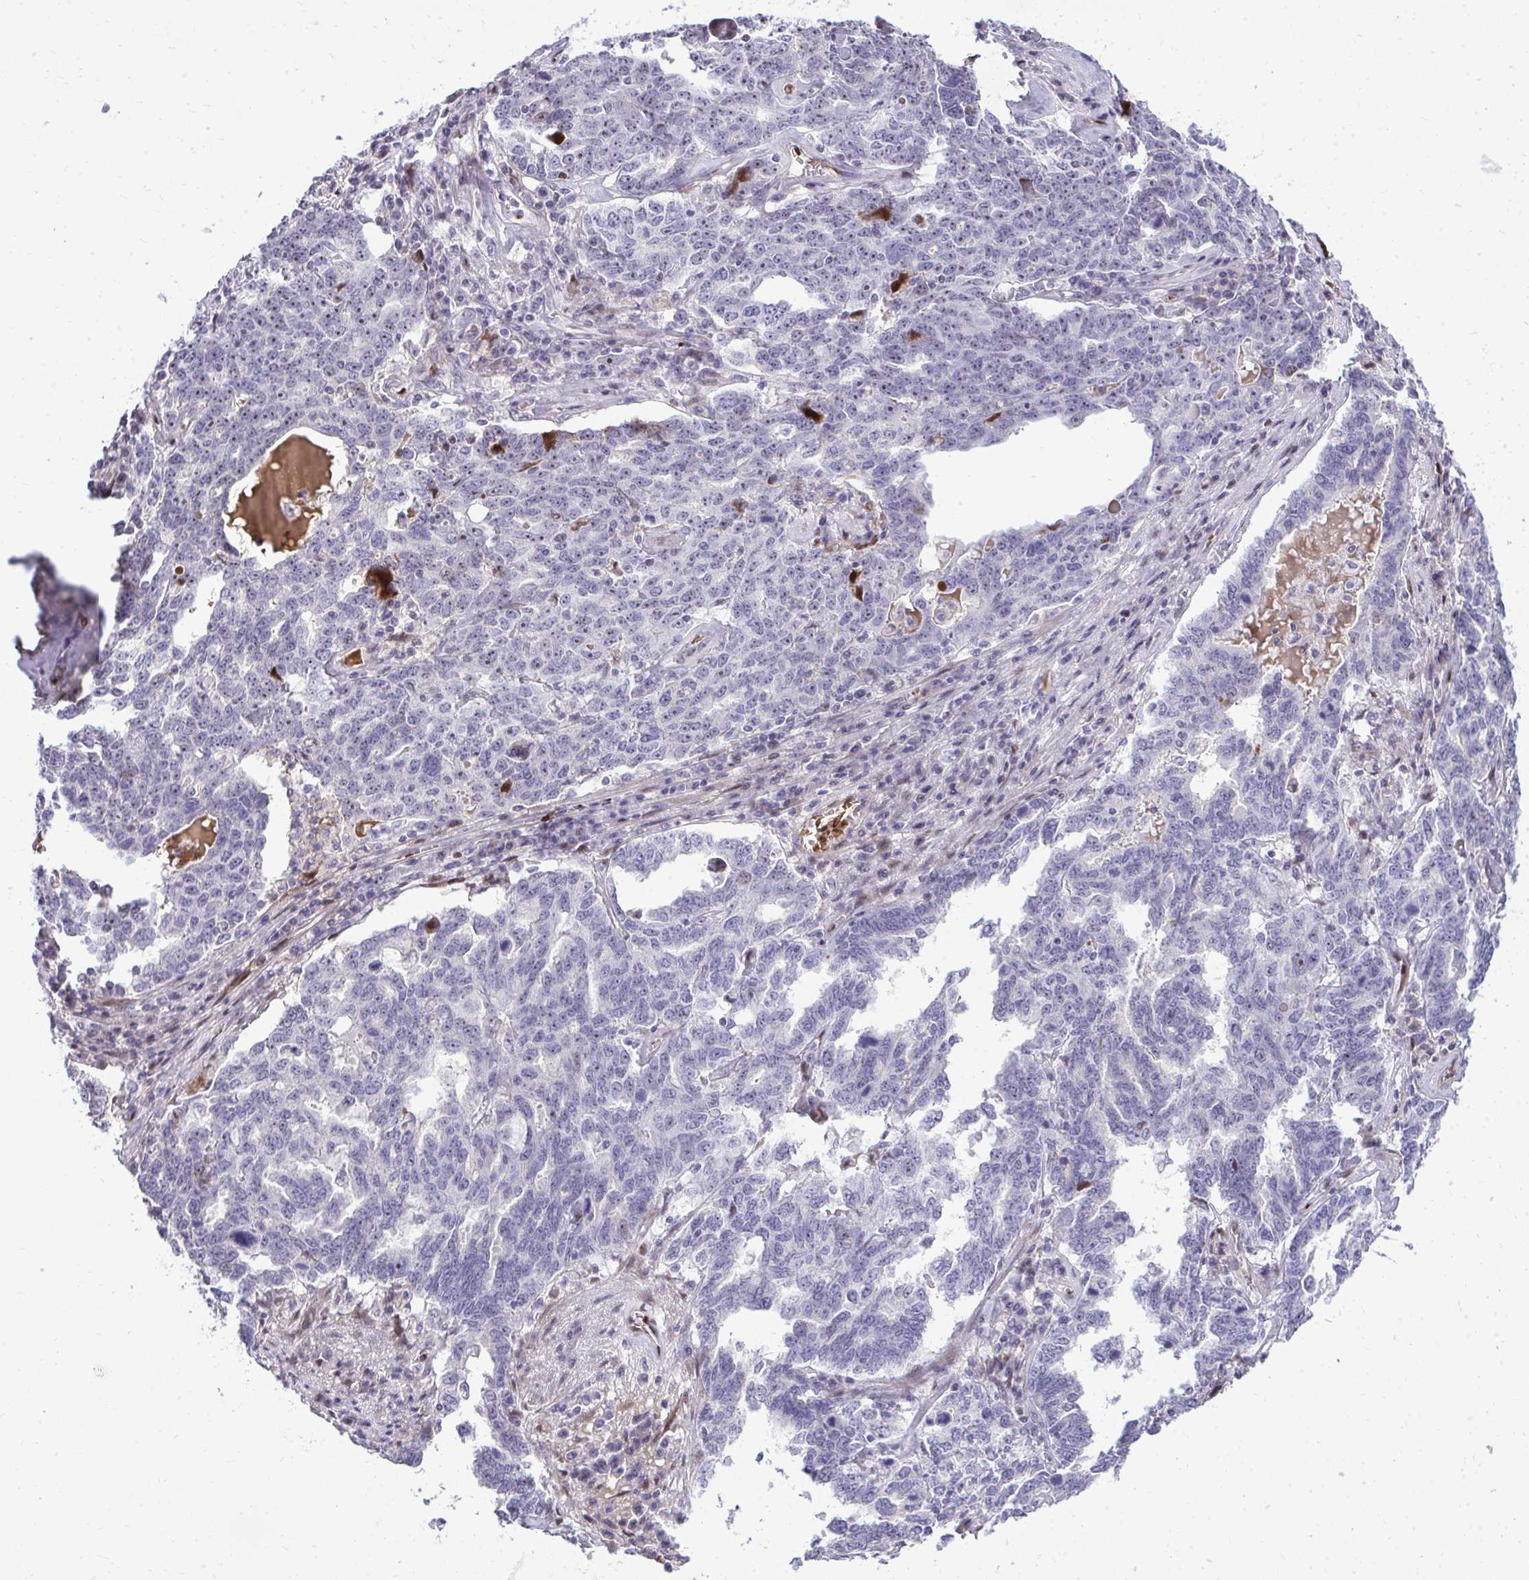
{"staining": {"intensity": "negative", "quantity": "none", "location": "none"}, "tissue": "ovarian cancer", "cell_type": "Tumor cells", "image_type": "cancer", "snomed": [{"axis": "morphology", "description": "Carcinoma, endometroid"}, {"axis": "topography", "description": "Ovary"}], "caption": "There is no significant positivity in tumor cells of ovarian cancer (endometroid carcinoma).", "gene": "DLX4", "patient": {"sex": "female", "age": 62}}